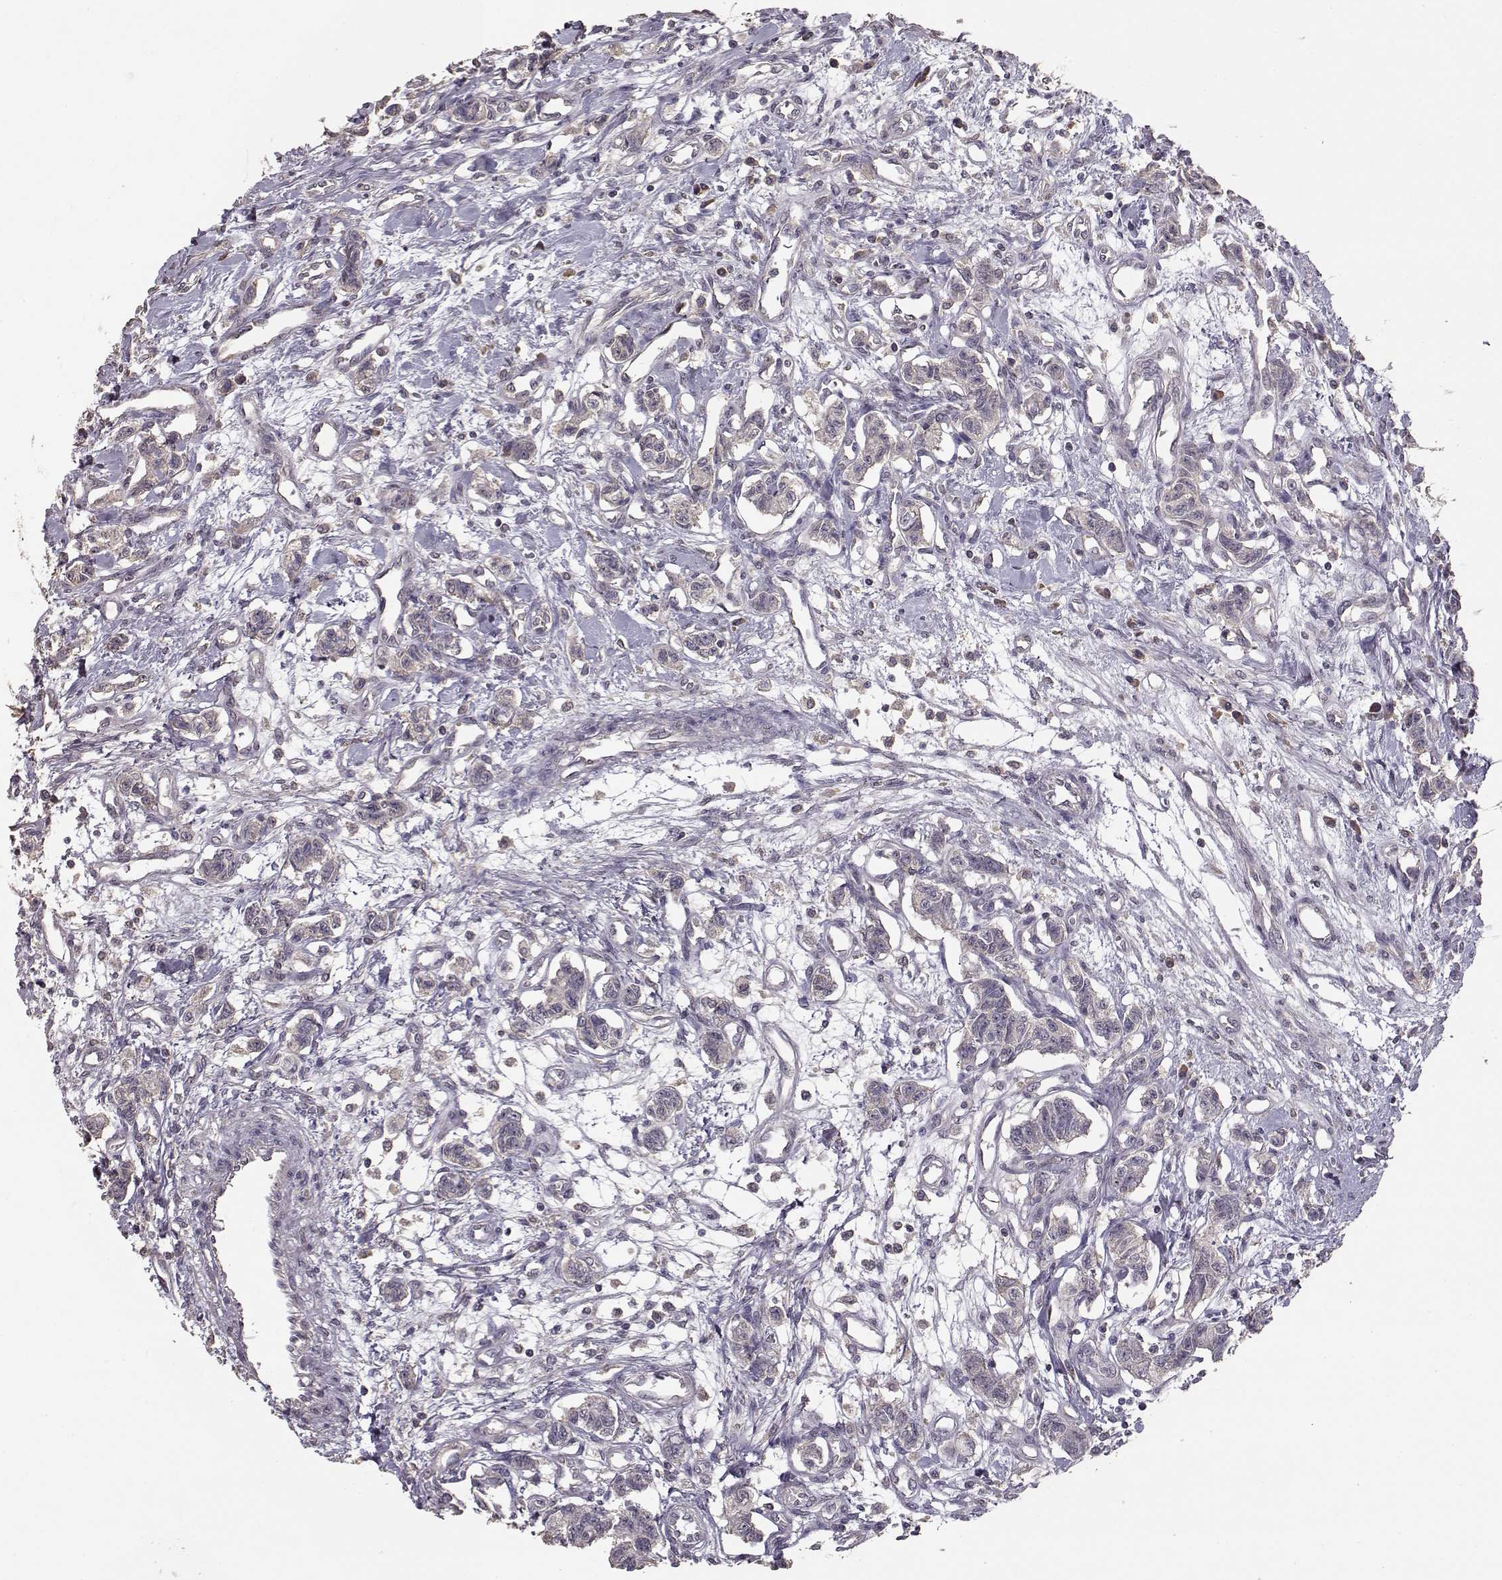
{"staining": {"intensity": "negative", "quantity": "none", "location": "none"}, "tissue": "carcinoid", "cell_type": "Tumor cells", "image_type": "cancer", "snomed": [{"axis": "morphology", "description": "Carcinoid, malignant, NOS"}, {"axis": "topography", "description": "Kidney"}], "caption": "Tumor cells show no significant protein positivity in carcinoid (malignant).", "gene": "PMCH", "patient": {"sex": "female", "age": 41}}